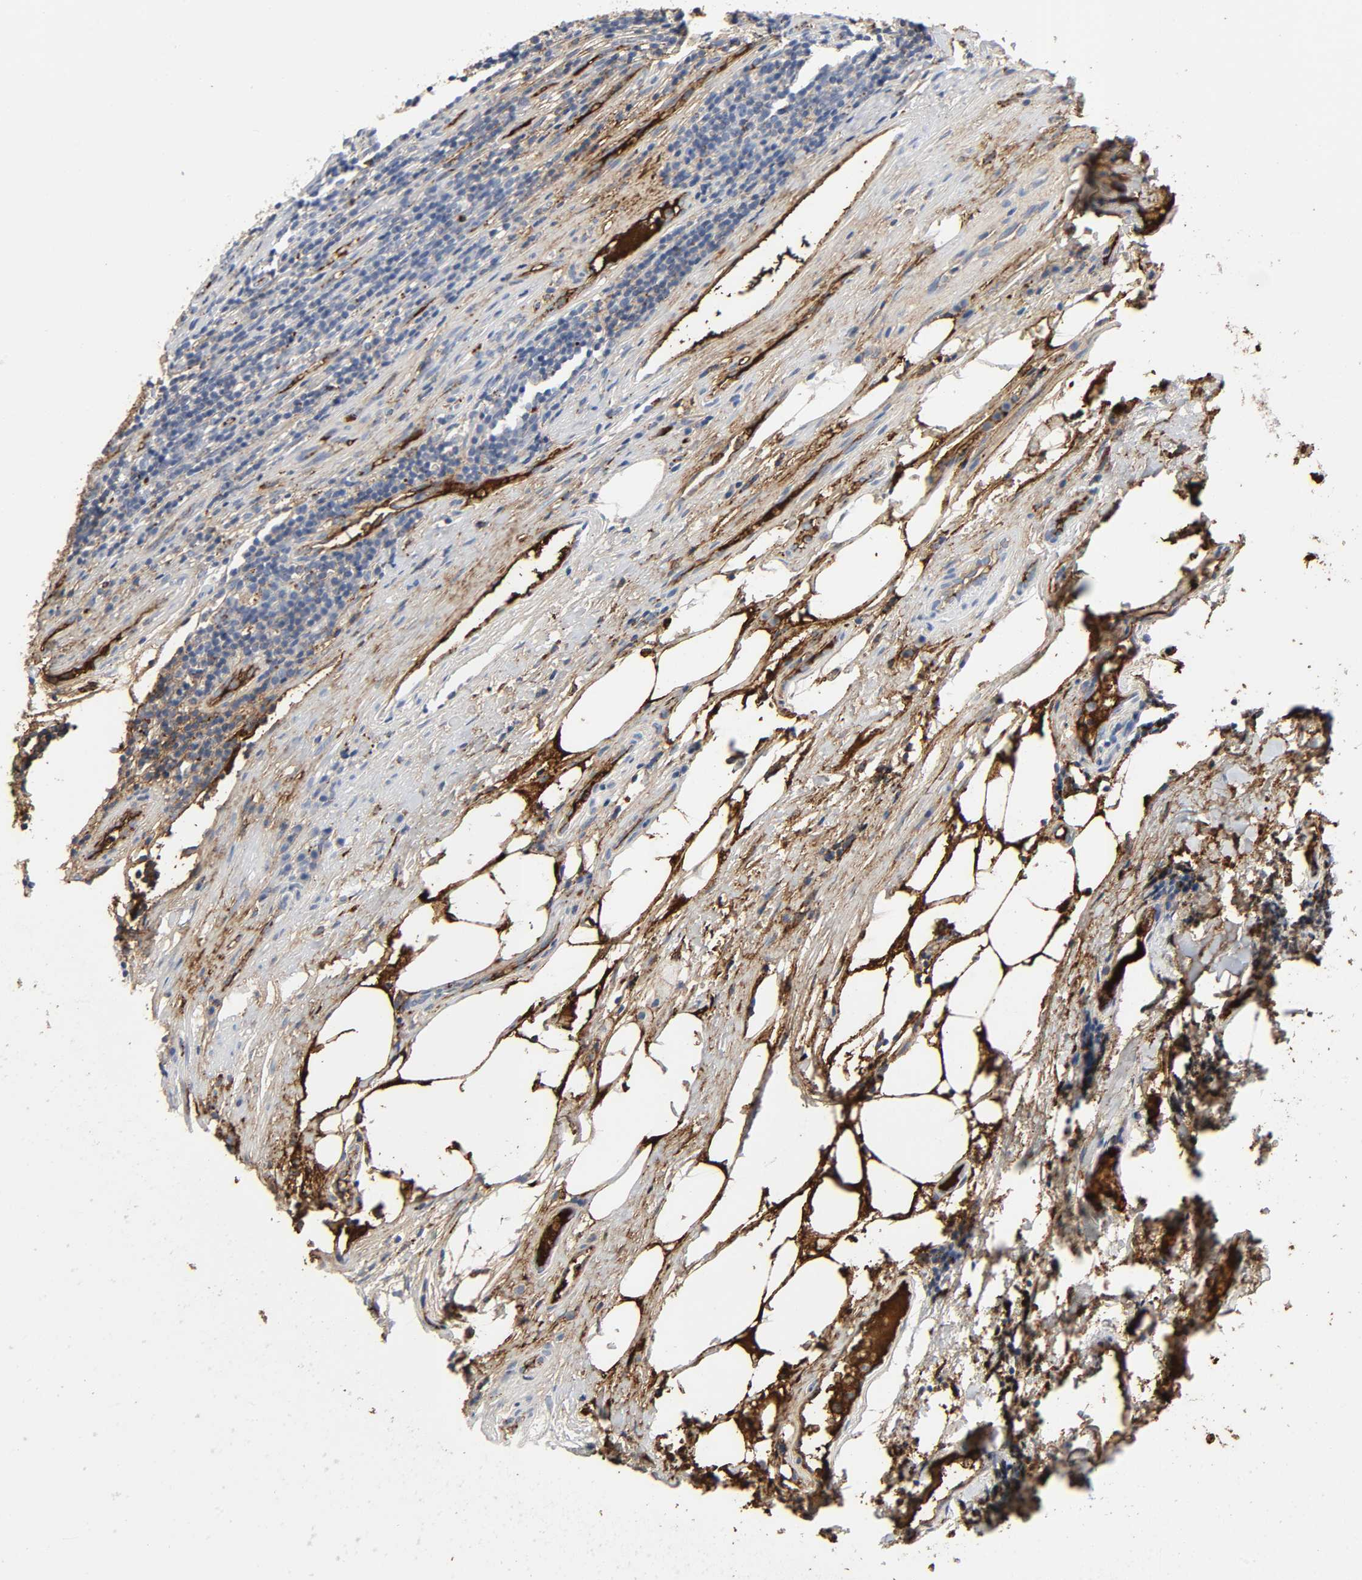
{"staining": {"intensity": "negative", "quantity": "none", "location": "none"}, "tissue": "urothelial cancer", "cell_type": "Tumor cells", "image_type": "cancer", "snomed": [{"axis": "morphology", "description": "Urothelial carcinoma, High grade"}, {"axis": "topography", "description": "Lymph node"}, {"axis": "topography", "description": "Urinary bladder"}], "caption": "High magnification brightfield microscopy of urothelial carcinoma (high-grade) stained with DAB (3,3'-diaminobenzidine) (brown) and counterstained with hematoxylin (blue): tumor cells show no significant staining.", "gene": "C3", "patient": {"sex": "male", "age": 51}}